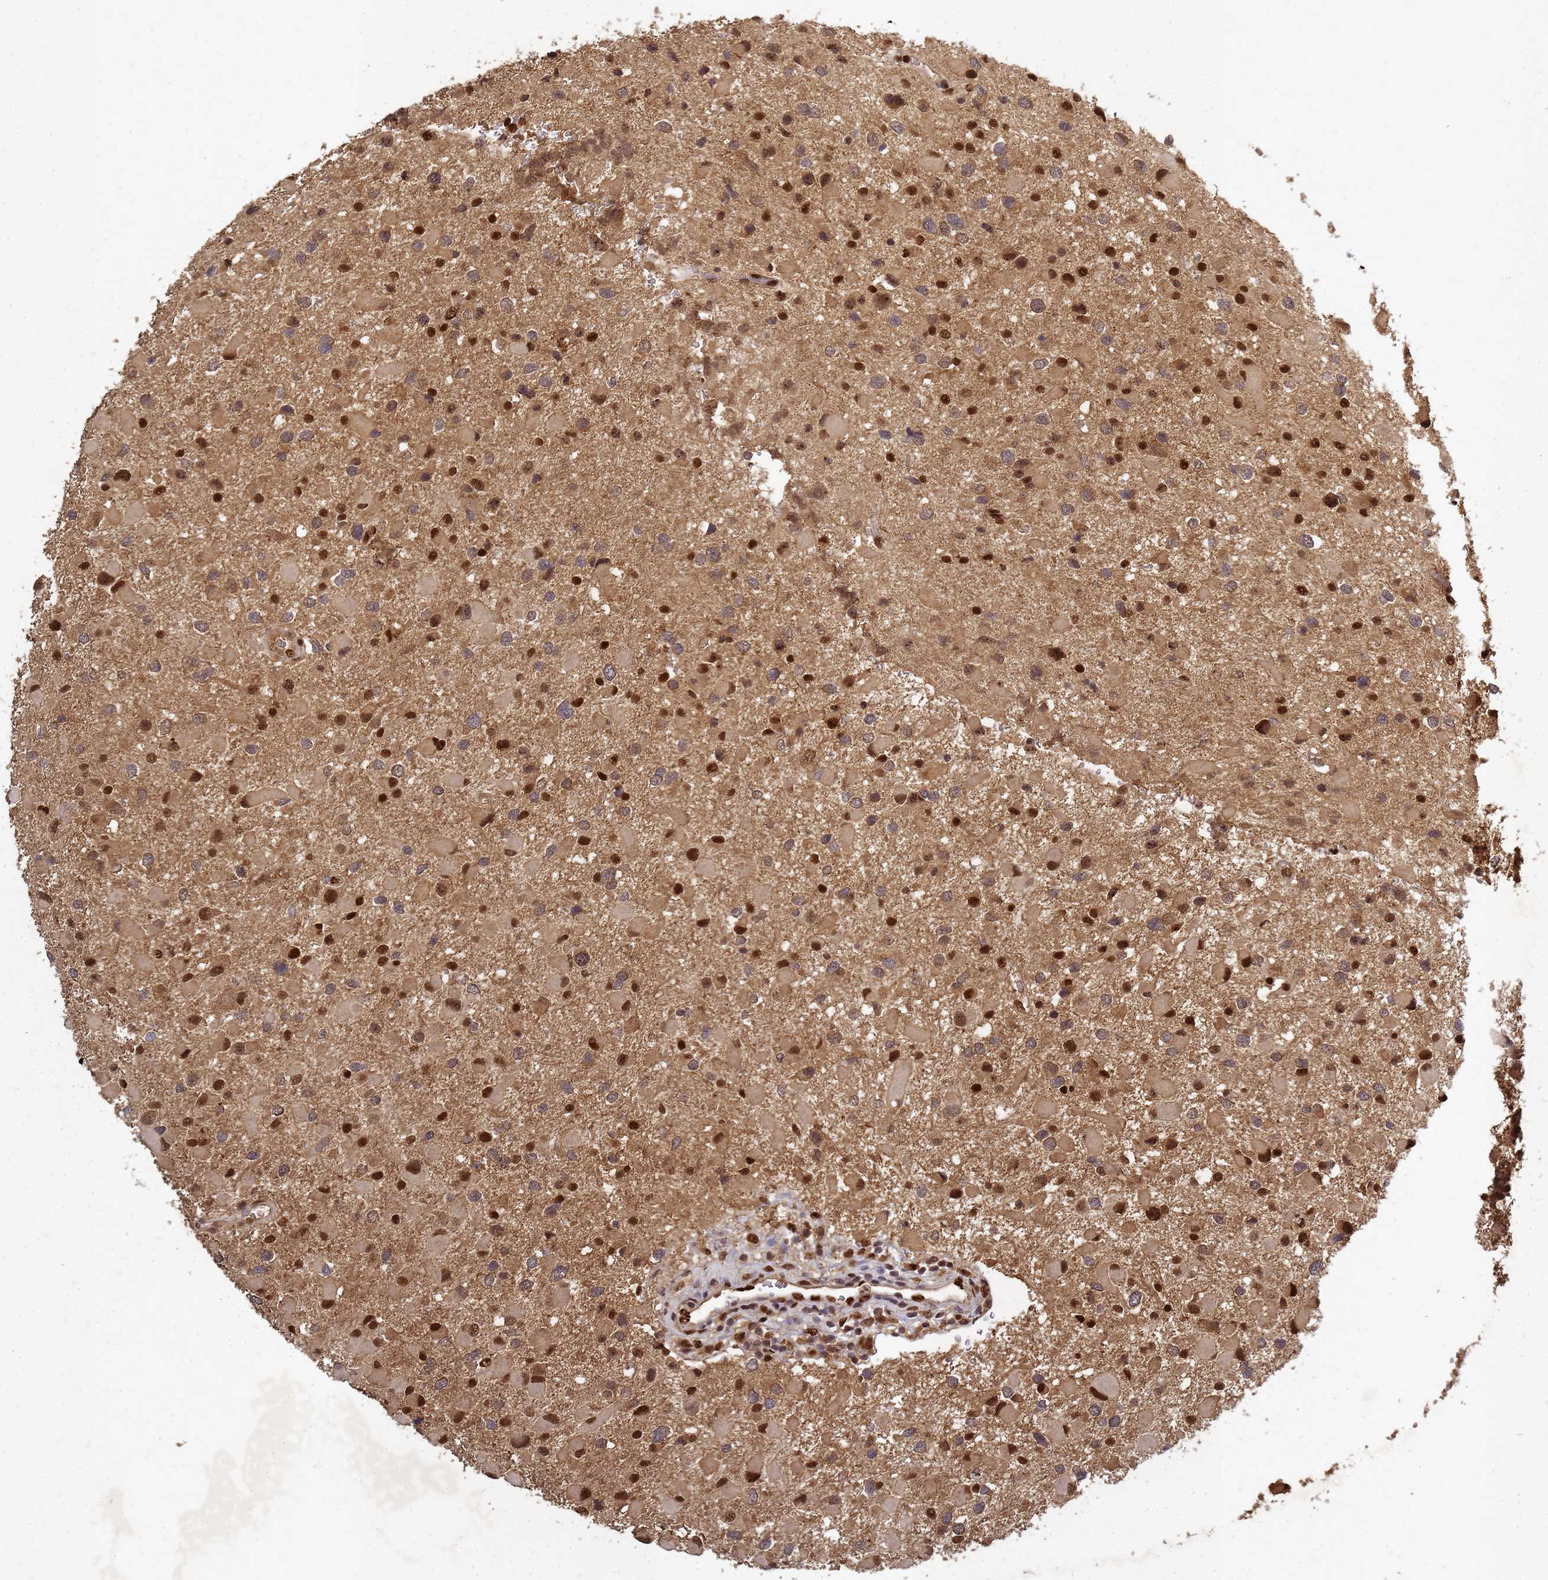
{"staining": {"intensity": "strong", "quantity": "25%-75%", "location": "cytoplasmic/membranous,nuclear"}, "tissue": "glioma", "cell_type": "Tumor cells", "image_type": "cancer", "snomed": [{"axis": "morphology", "description": "Glioma, malignant, Low grade"}, {"axis": "topography", "description": "Brain"}], "caption": "Human glioma stained with a protein marker shows strong staining in tumor cells.", "gene": "SECISBP2", "patient": {"sex": "female", "age": 32}}